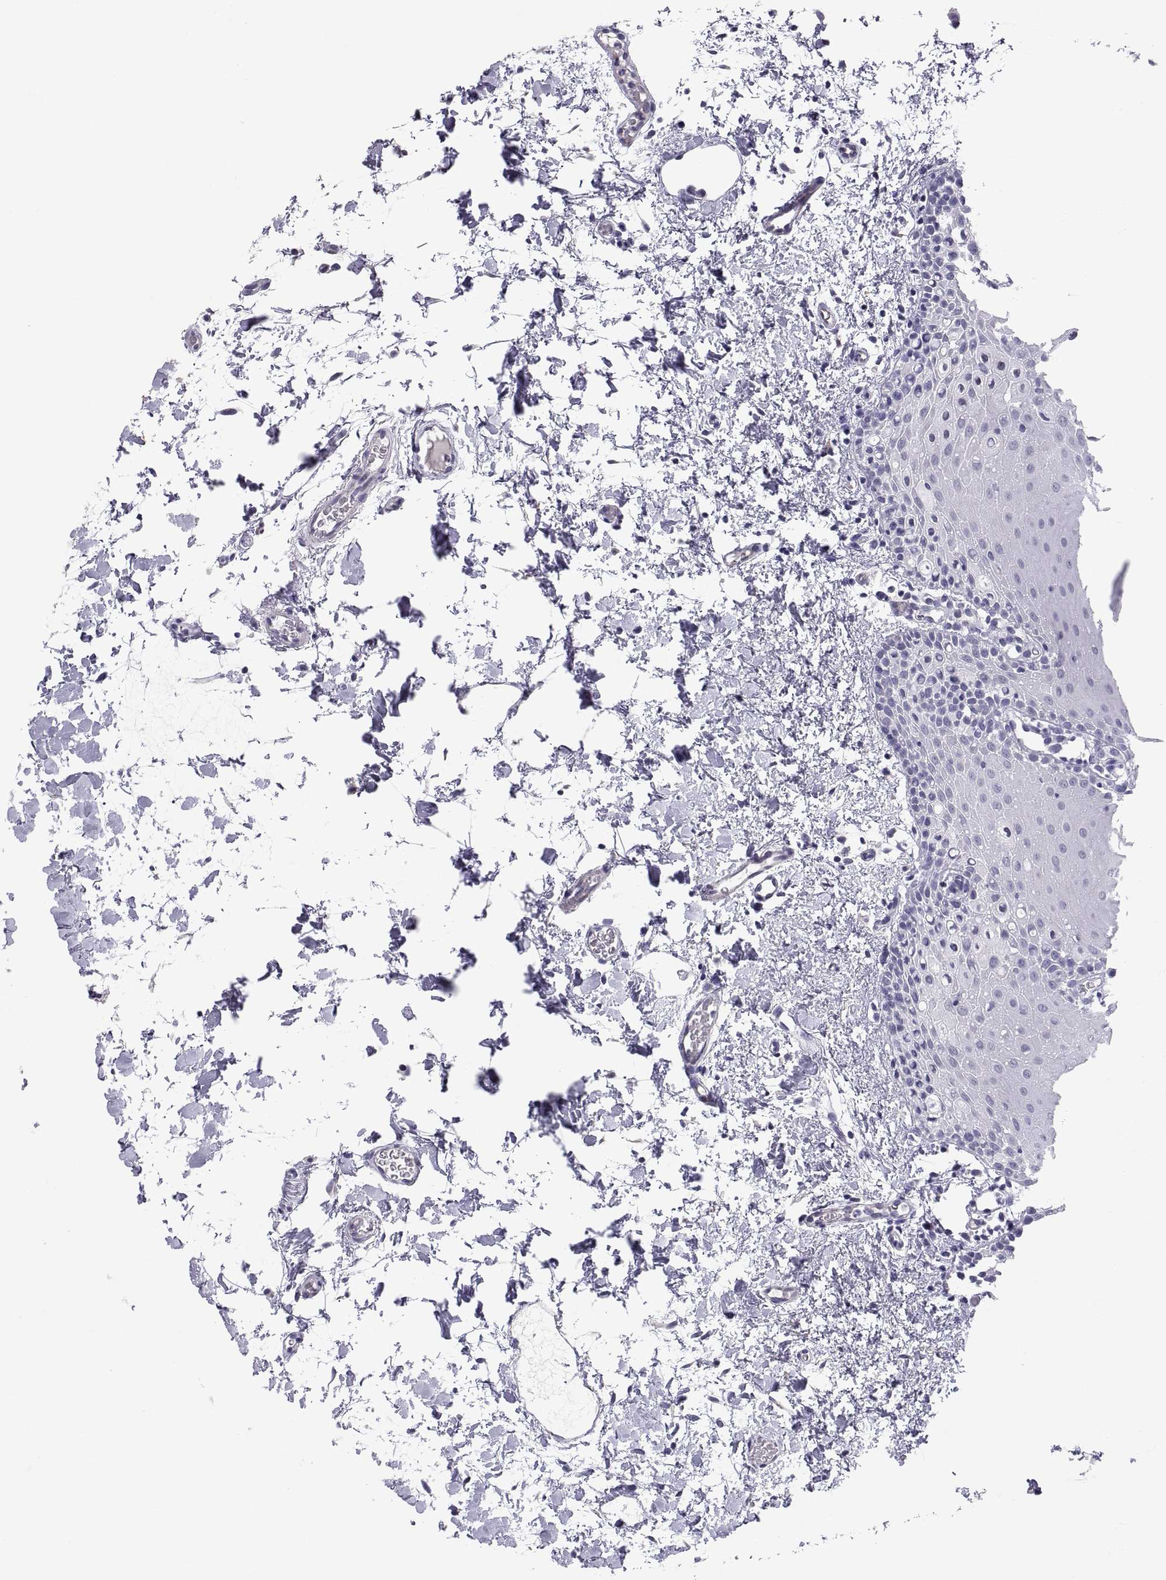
{"staining": {"intensity": "negative", "quantity": "none", "location": "none"}, "tissue": "oral mucosa", "cell_type": "Squamous epithelial cells", "image_type": "normal", "snomed": [{"axis": "morphology", "description": "Normal tissue, NOS"}, {"axis": "topography", "description": "Oral tissue"}], "caption": "IHC of normal human oral mucosa displays no positivity in squamous epithelial cells.", "gene": "TEX13A", "patient": {"sex": "male", "age": 81}}